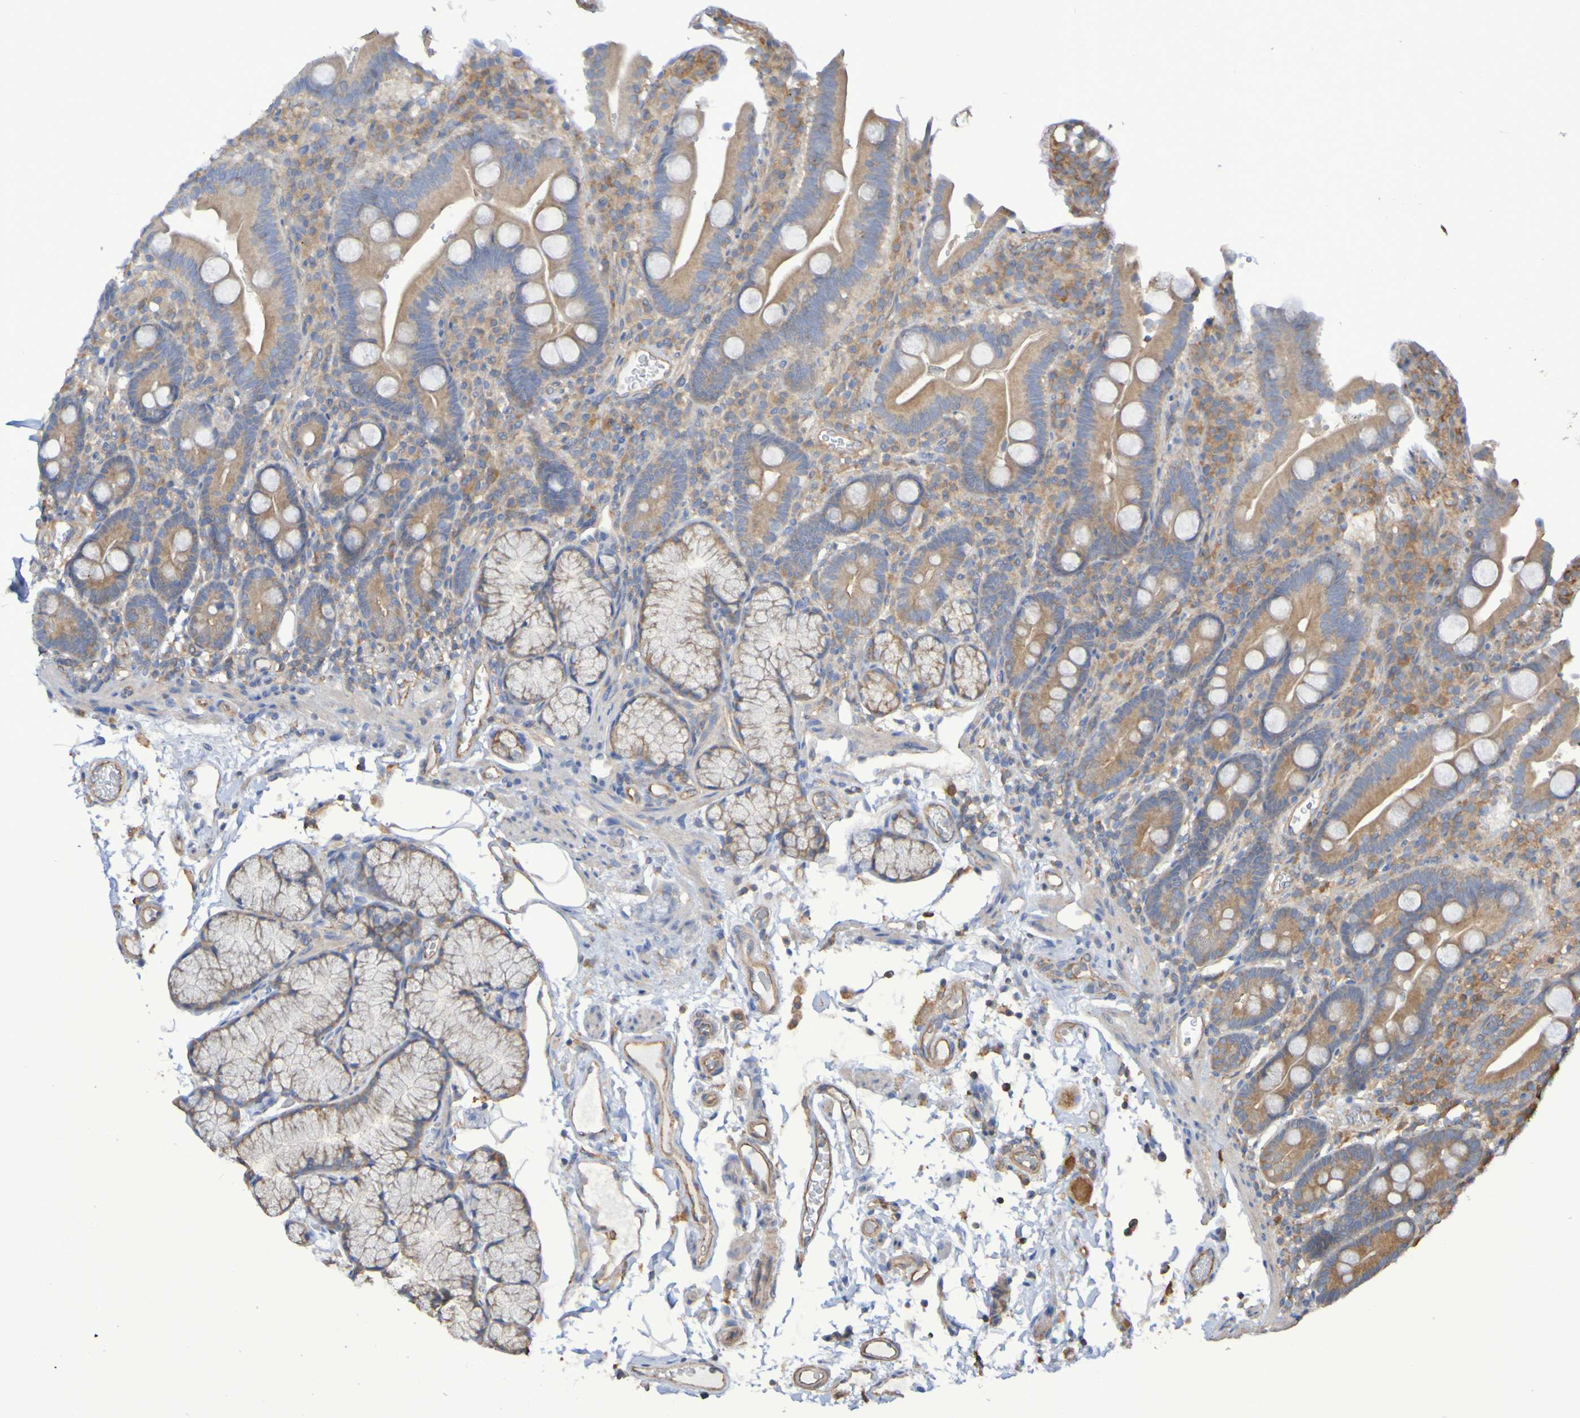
{"staining": {"intensity": "moderate", "quantity": ">75%", "location": "cytoplasmic/membranous"}, "tissue": "duodenum", "cell_type": "Glandular cells", "image_type": "normal", "snomed": [{"axis": "morphology", "description": "Normal tissue, NOS"}, {"axis": "topography", "description": "Small intestine, NOS"}], "caption": "Immunohistochemical staining of benign duodenum exhibits >75% levels of moderate cytoplasmic/membranous protein expression in about >75% of glandular cells.", "gene": "SYNJ1", "patient": {"sex": "female", "age": 71}}